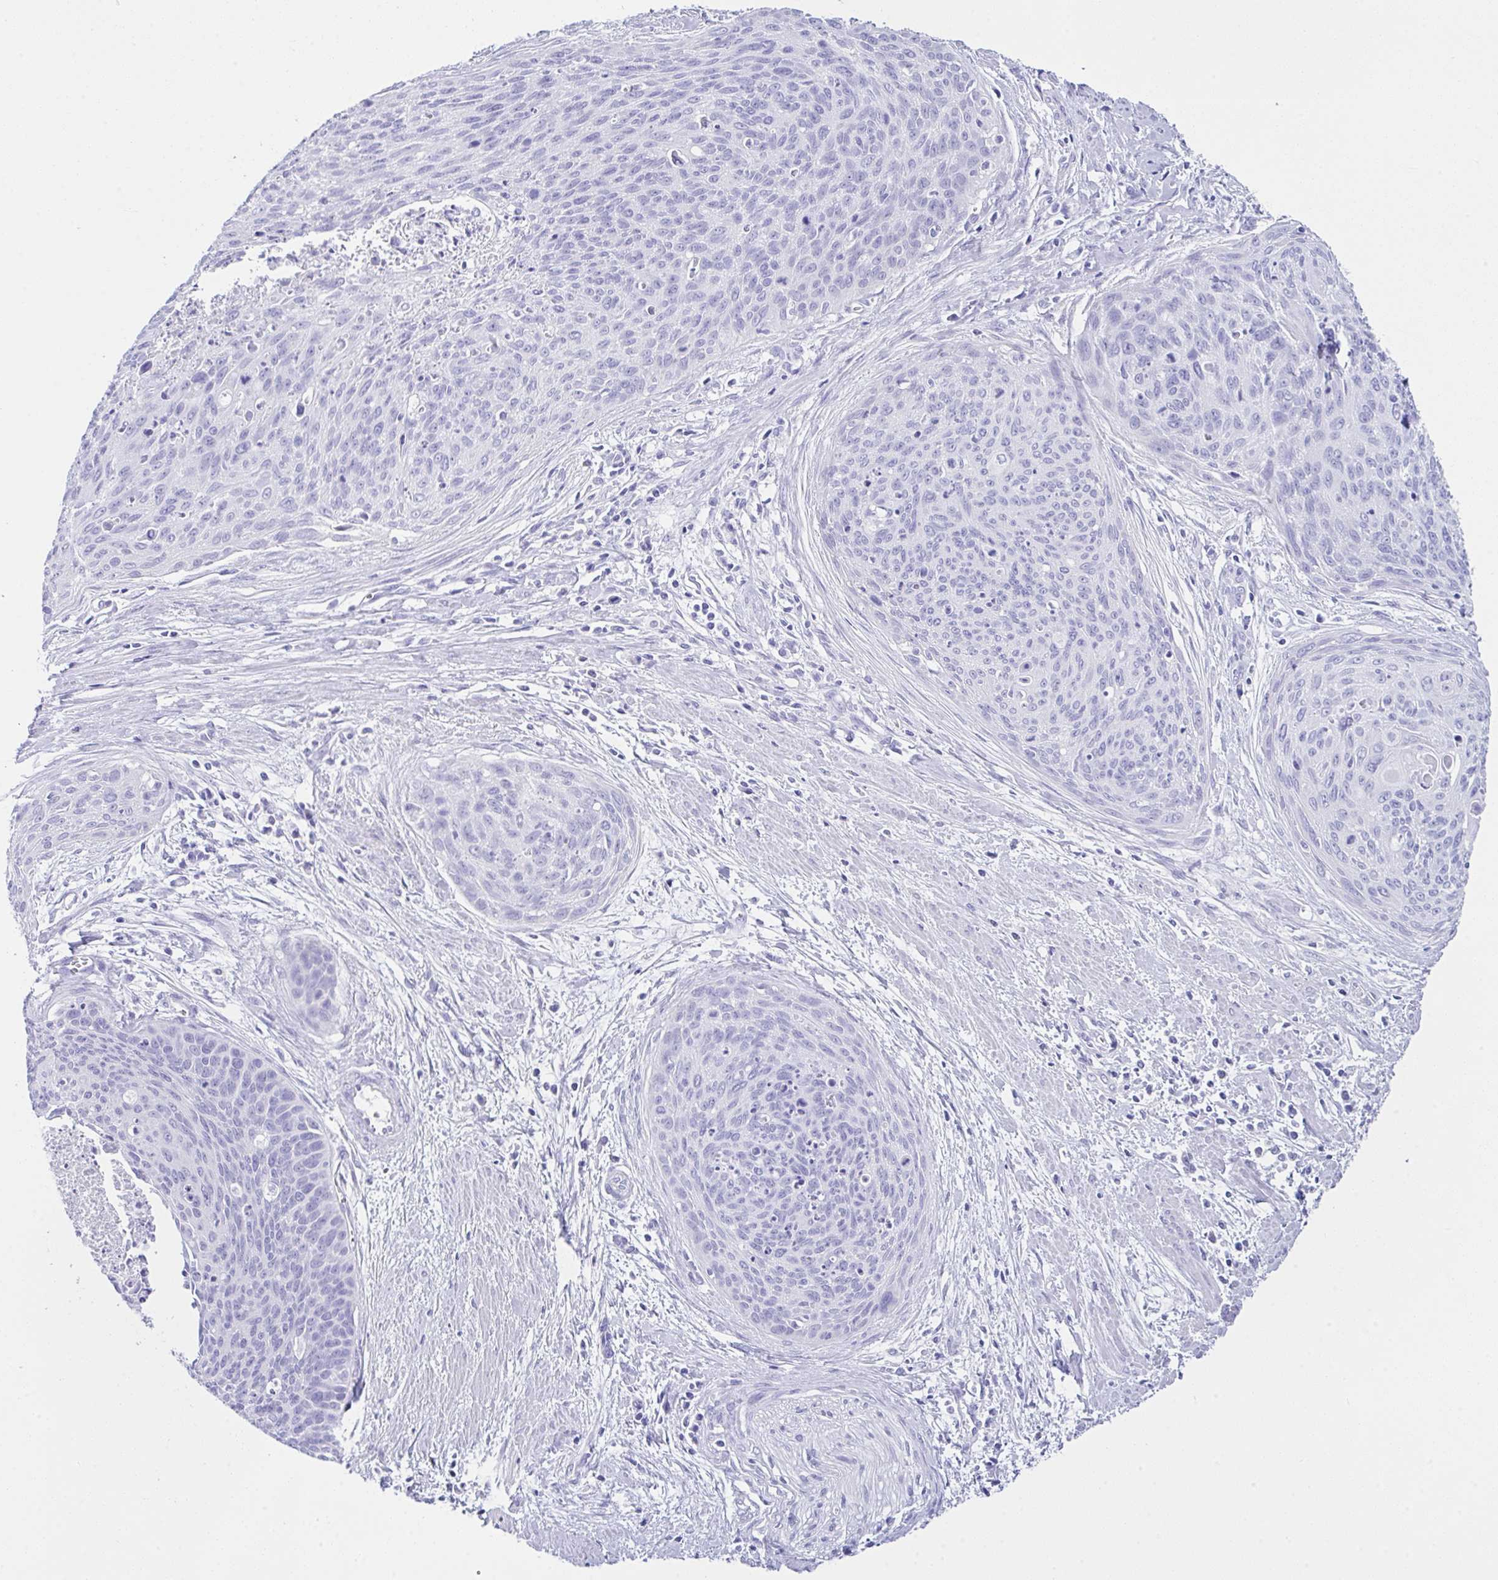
{"staining": {"intensity": "negative", "quantity": "none", "location": "none"}, "tissue": "cervical cancer", "cell_type": "Tumor cells", "image_type": "cancer", "snomed": [{"axis": "morphology", "description": "Squamous cell carcinoma, NOS"}, {"axis": "topography", "description": "Cervix"}], "caption": "DAB immunohistochemical staining of squamous cell carcinoma (cervical) demonstrates no significant staining in tumor cells. Nuclei are stained in blue.", "gene": "LGALS4", "patient": {"sex": "female", "age": 55}}